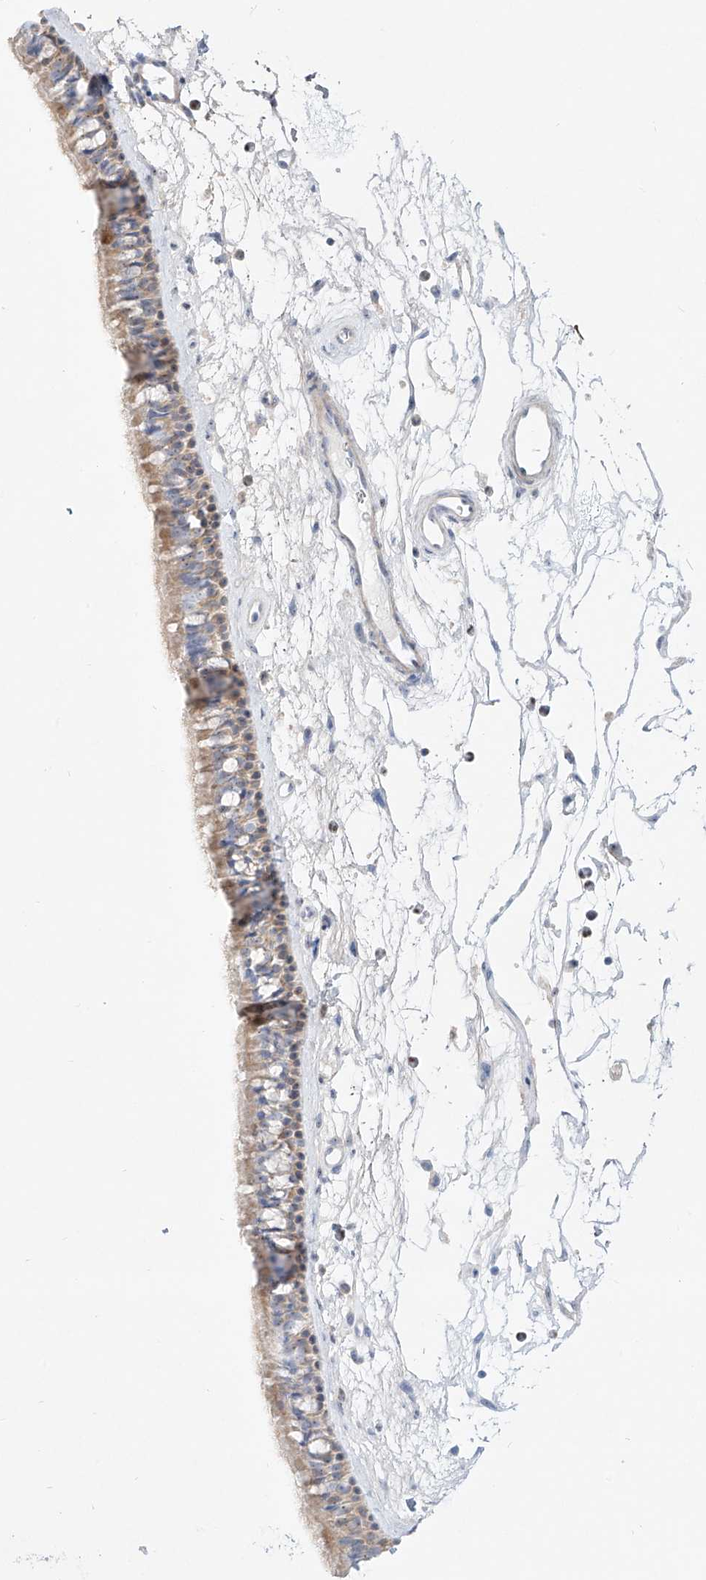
{"staining": {"intensity": "weak", "quantity": ">75%", "location": "cytoplasmic/membranous,nuclear"}, "tissue": "nasopharynx", "cell_type": "Respiratory epithelial cells", "image_type": "normal", "snomed": [{"axis": "morphology", "description": "Normal tissue, NOS"}, {"axis": "topography", "description": "Nasopharynx"}], "caption": "This photomicrograph shows immunohistochemistry staining of benign nasopharynx, with low weak cytoplasmic/membranous,nuclear staining in approximately >75% of respiratory epithelial cells.", "gene": "SNU13", "patient": {"sex": "male", "age": 64}}